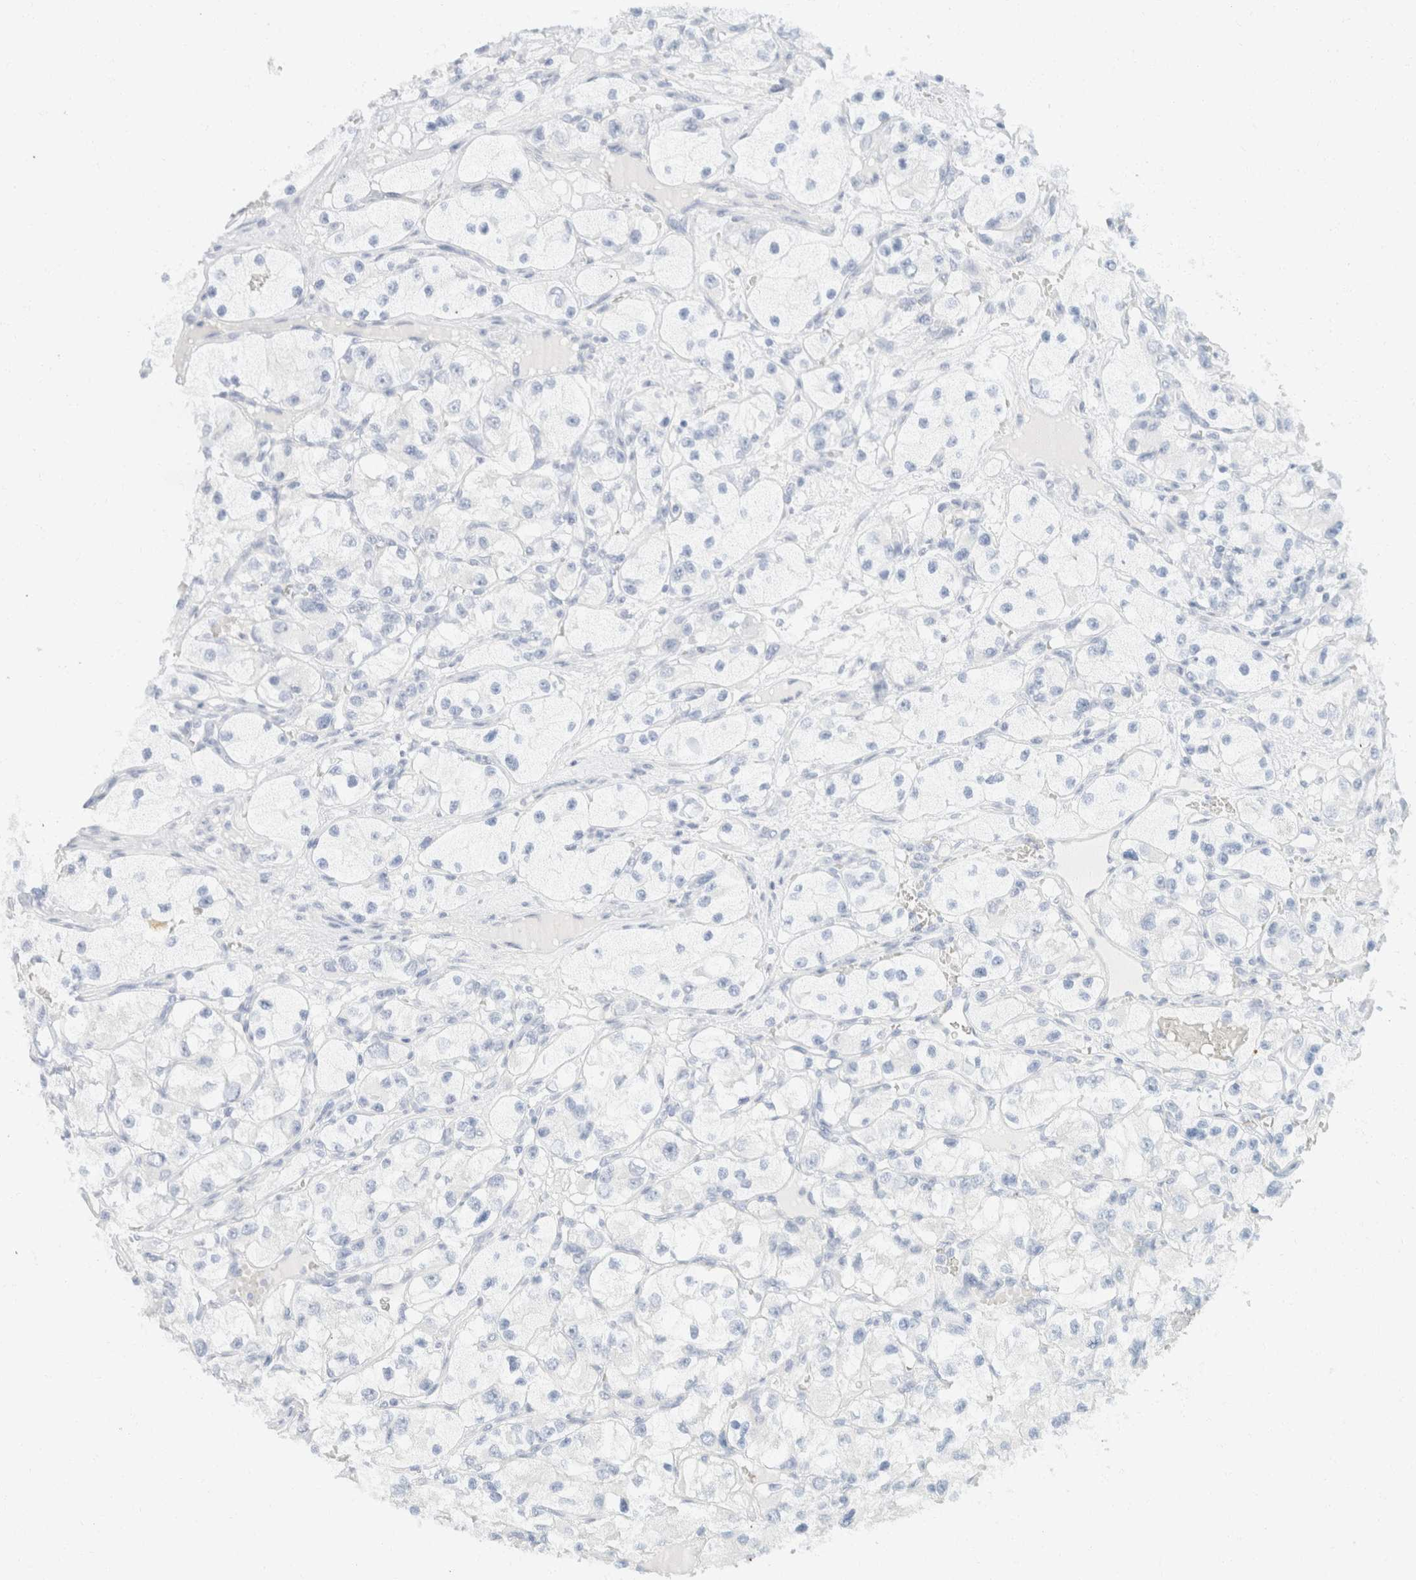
{"staining": {"intensity": "negative", "quantity": "none", "location": "none"}, "tissue": "renal cancer", "cell_type": "Tumor cells", "image_type": "cancer", "snomed": [{"axis": "morphology", "description": "Adenocarcinoma, NOS"}, {"axis": "topography", "description": "Kidney"}], "caption": "Tumor cells are negative for protein expression in human adenocarcinoma (renal).", "gene": "KRT20", "patient": {"sex": "female", "age": 57}}